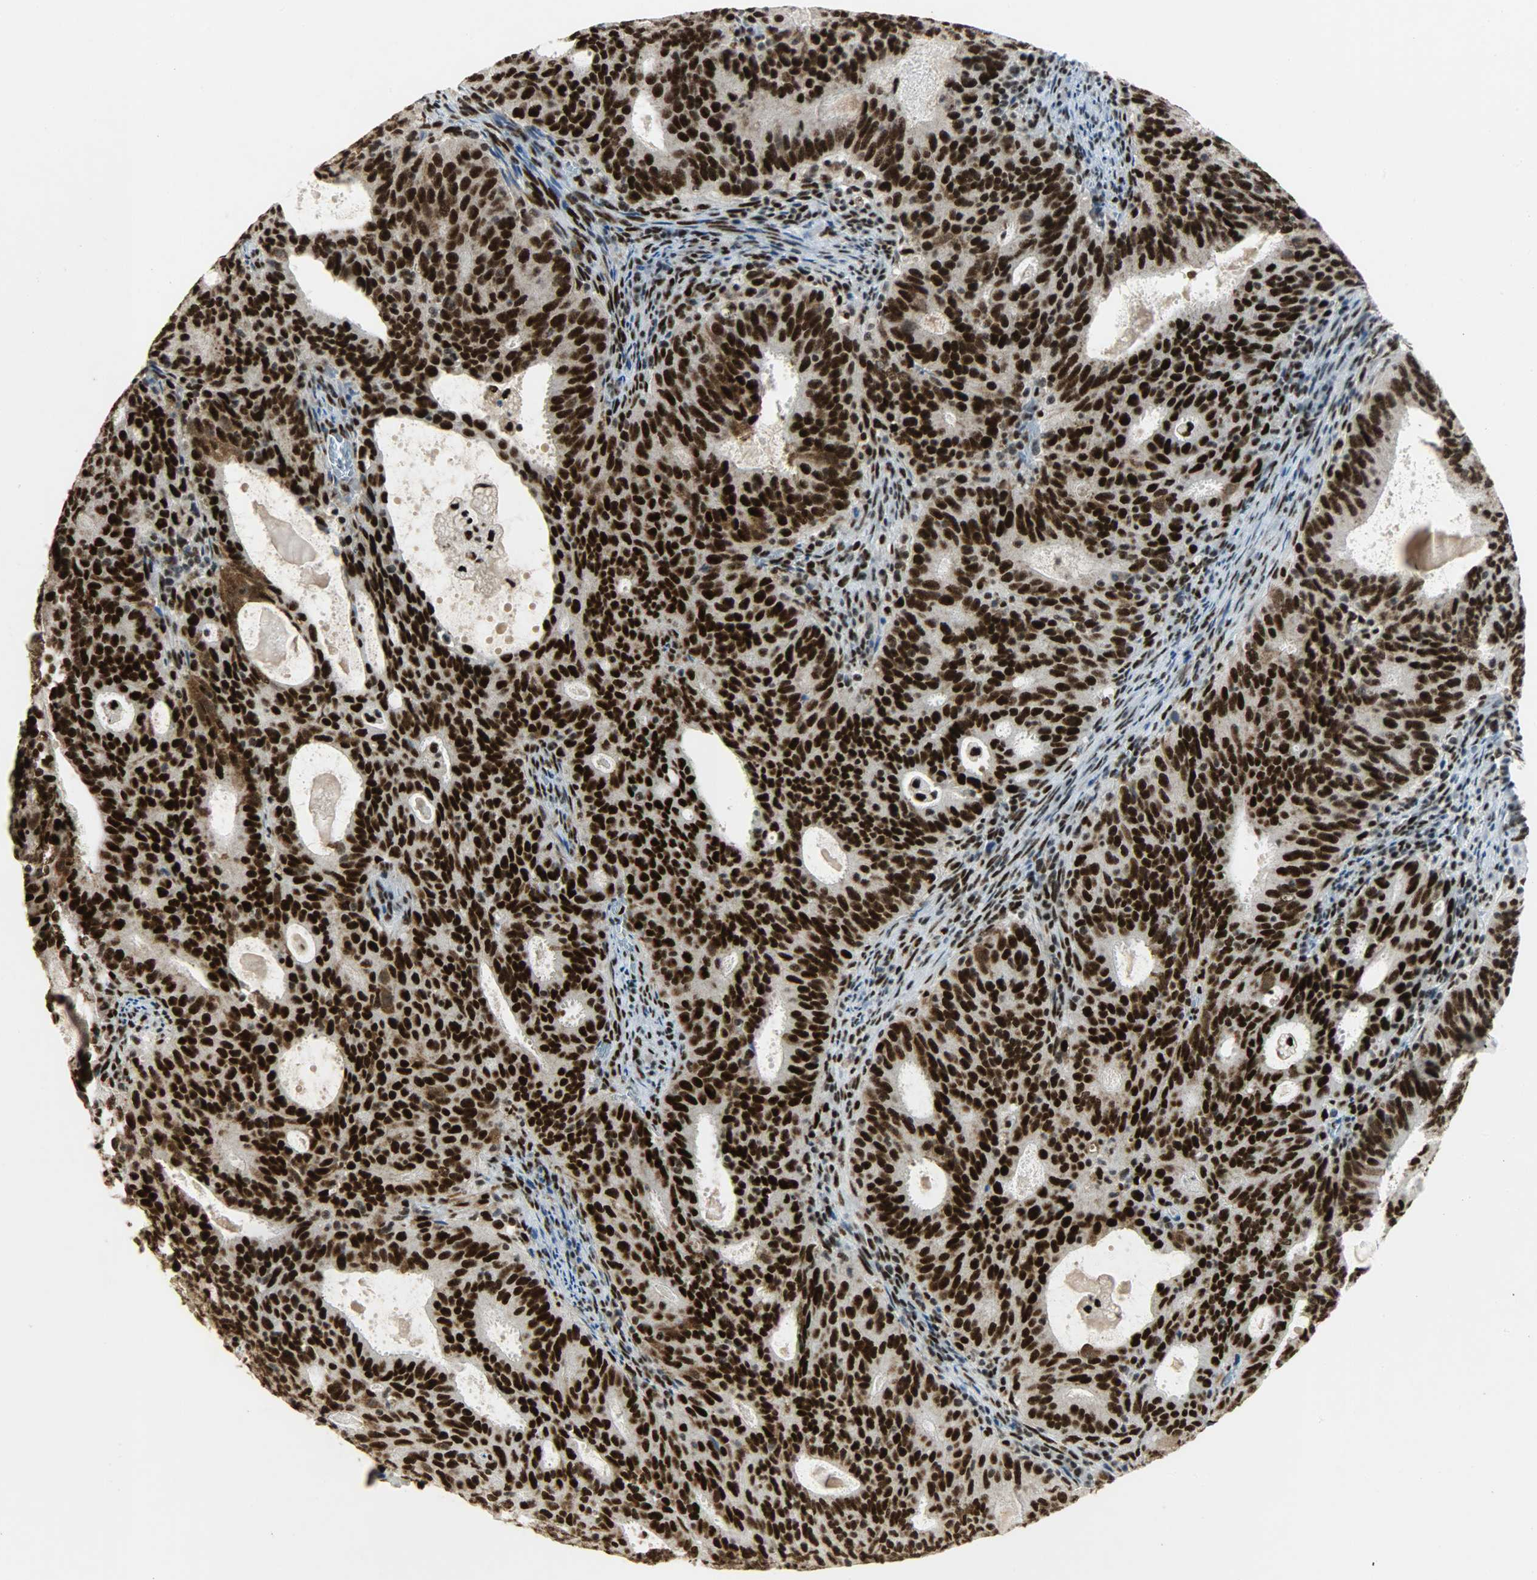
{"staining": {"intensity": "strong", "quantity": ">75%", "location": "cytoplasmic/membranous,nuclear"}, "tissue": "cervical cancer", "cell_type": "Tumor cells", "image_type": "cancer", "snomed": [{"axis": "morphology", "description": "Adenocarcinoma, NOS"}, {"axis": "topography", "description": "Cervix"}], "caption": "Human adenocarcinoma (cervical) stained with a brown dye demonstrates strong cytoplasmic/membranous and nuclear positive expression in approximately >75% of tumor cells.", "gene": "SSB", "patient": {"sex": "female", "age": 44}}